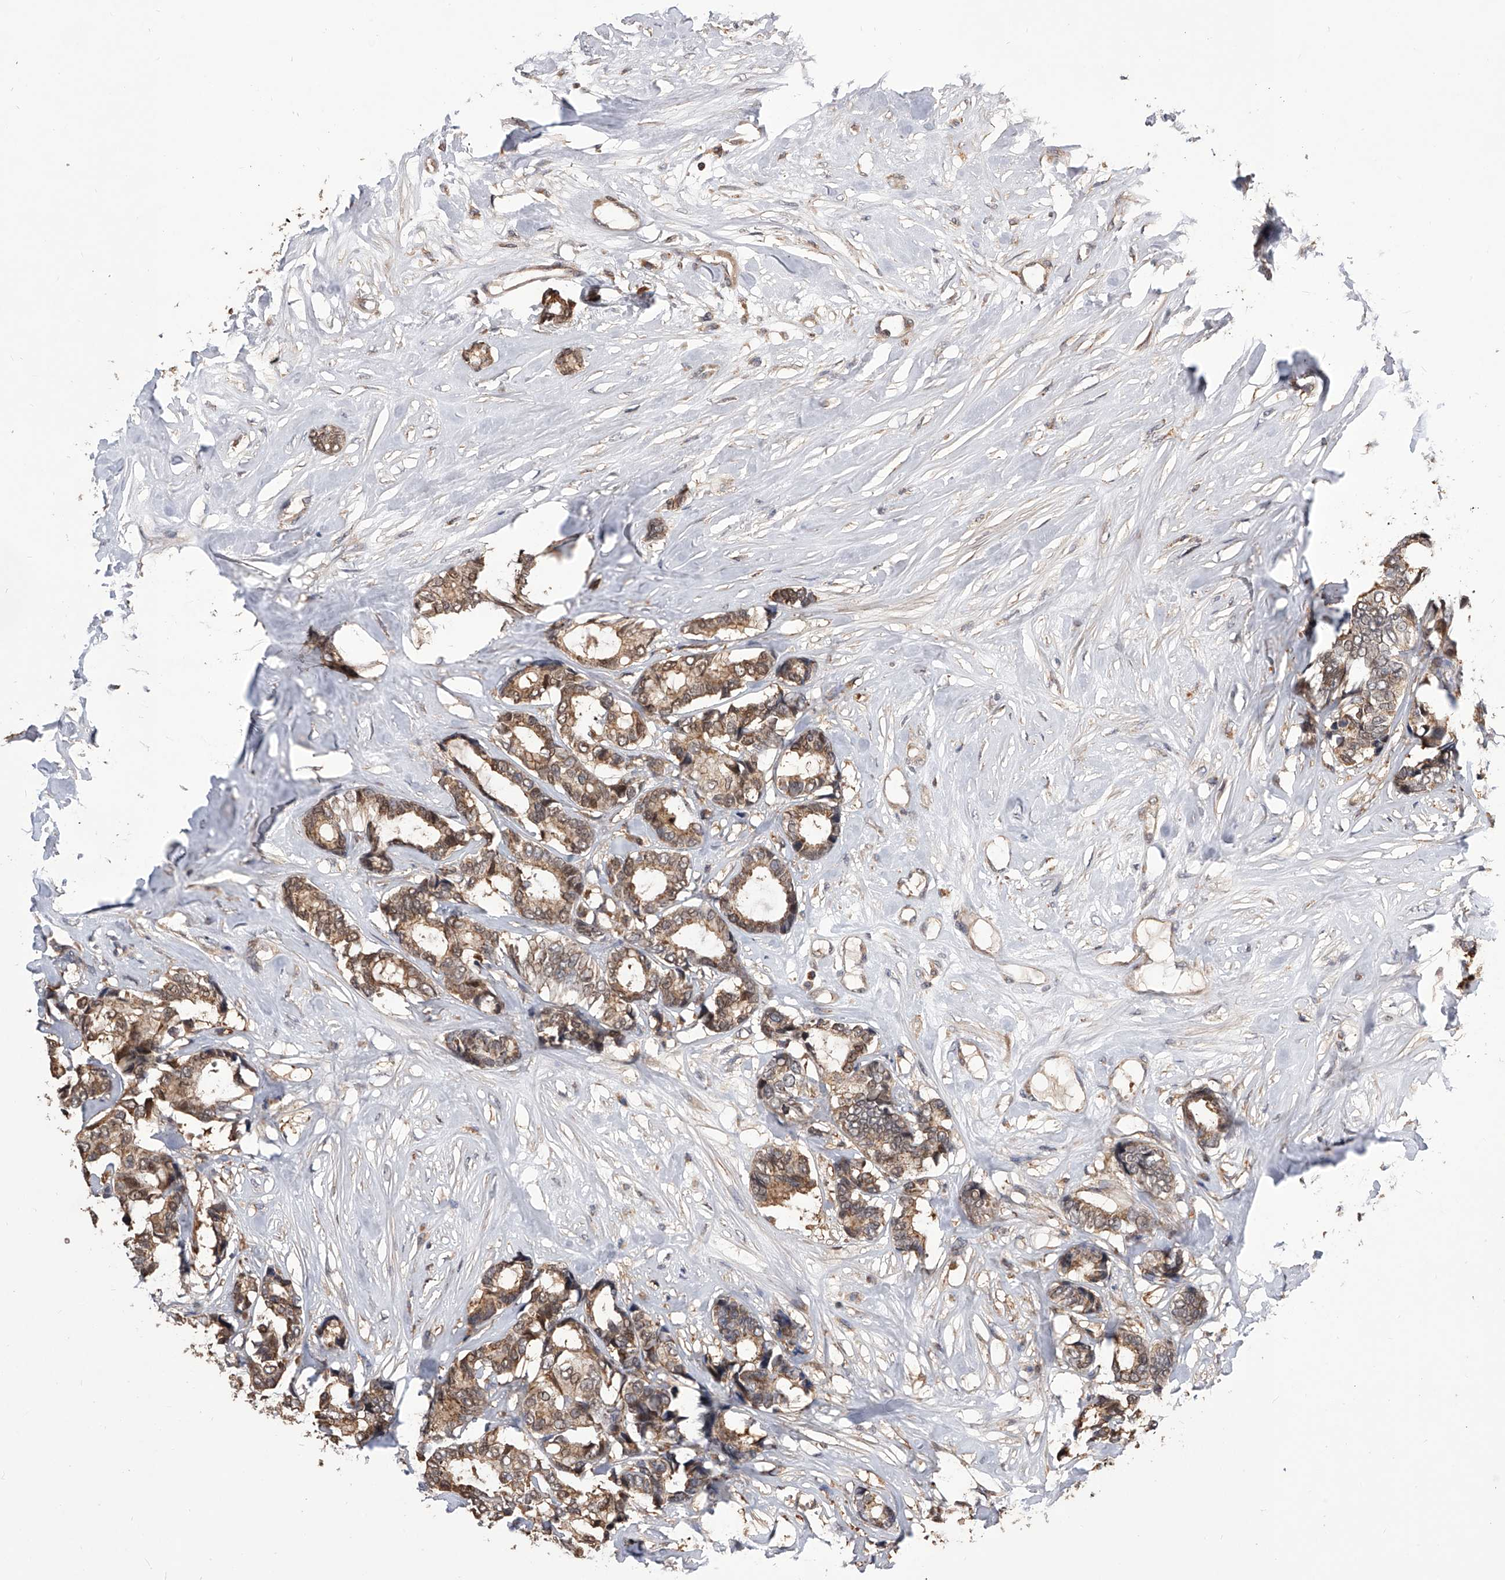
{"staining": {"intensity": "moderate", "quantity": ">75%", "location": "cytoplasmic/membranous,nuclear"}, "tissue": "breast cancer", "cell_type": "Tumor cells", "image_type": "cancer", "snomed": [{"axis": "morphology", "description": "Duct carcinoma"}, {"axis": "topography", "description": "Breast"}], "caption": "Immunohistochemistry (IHC) of breast cancer reveals medium levels of moderate cytoplasmic/membranous and nuclear staining in approximately >75% of tumor cells.", "gene": "GMDS", "patient": {"sex": "female", "age": 87}}